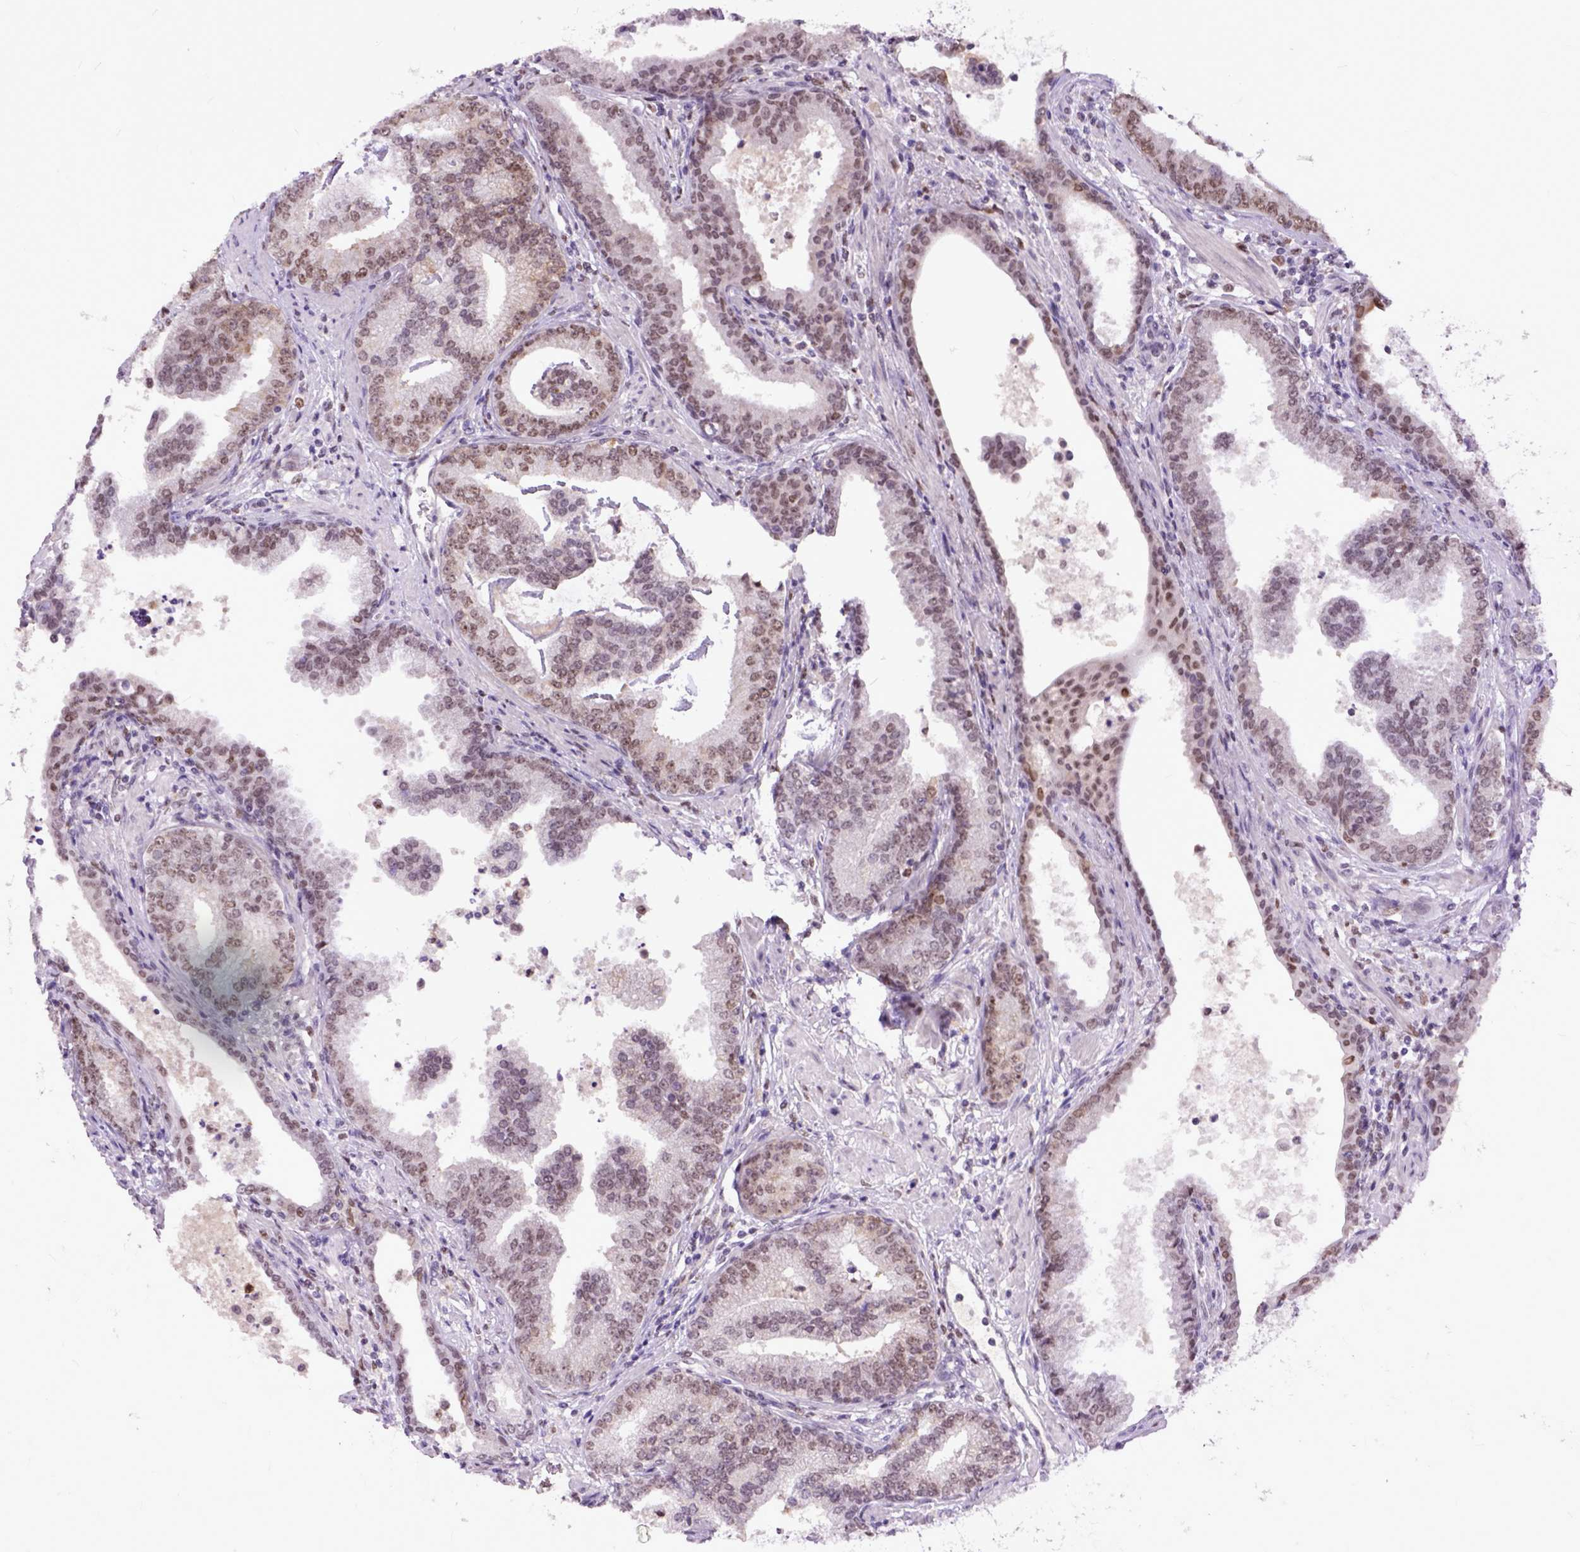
{"staining": {"intensity": "moderate", "quantity": "<25%", "location": "cytoplasmic/membranous"}, "tissue": "prostate cancer", "cell_type": "Tumor cells", "image_type": "cancer", "snomed": [{"axis": "morphology", "description": "Adenocarcinoma, NOS"}, {"axis": "topography", "description": "Prostate"}], "caption": "DAB (3,3'-diaminobenzidine) immunohistochemical staining of human prostate adenocarcinoma shows moderate cytoplasmic/membranous protein staining in approximately <25% of tumor cells.", "gene": "RCC2", "patient": {"sex": "male", "age": 64}}